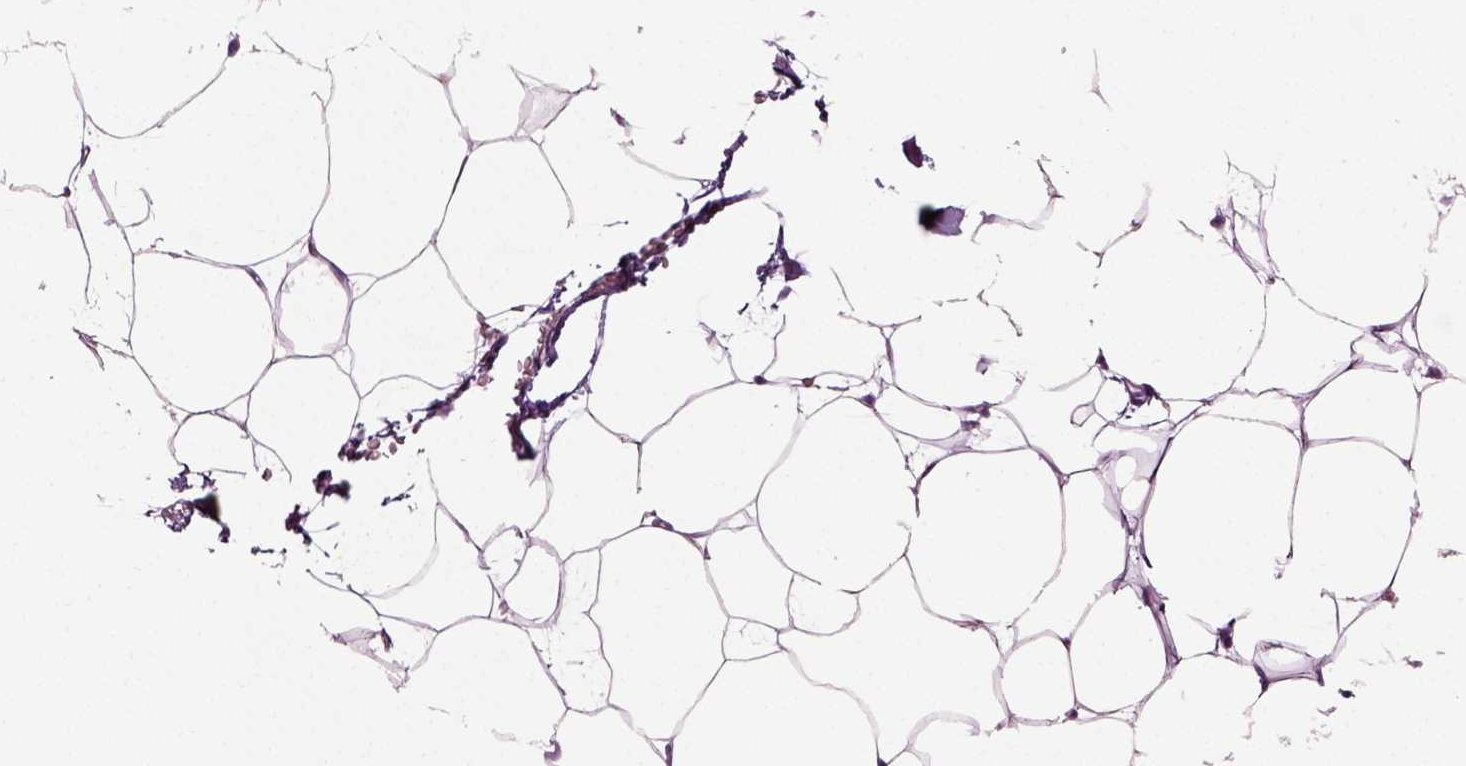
{"staining": {"intensity": "negative", "quantity": "none", "location": "none"}, "tissue": "adipose tissue", "cell_type": "Adipocytes", "image_type": "normal", "snomed": [{"axis": "morphology", "description": "Normal tissue, NOS"}, {"axis": "topography", "description": "Adipose tissue"}], "caption": "This image is of normal adipose tissue stained with immunohistochemistry to label a protein in brown with the nuclei are counter-stained blue. There is no expression in adipocytes.", "gene": "SLC26A8", "patient": {"sex": "male", "age": 57}}